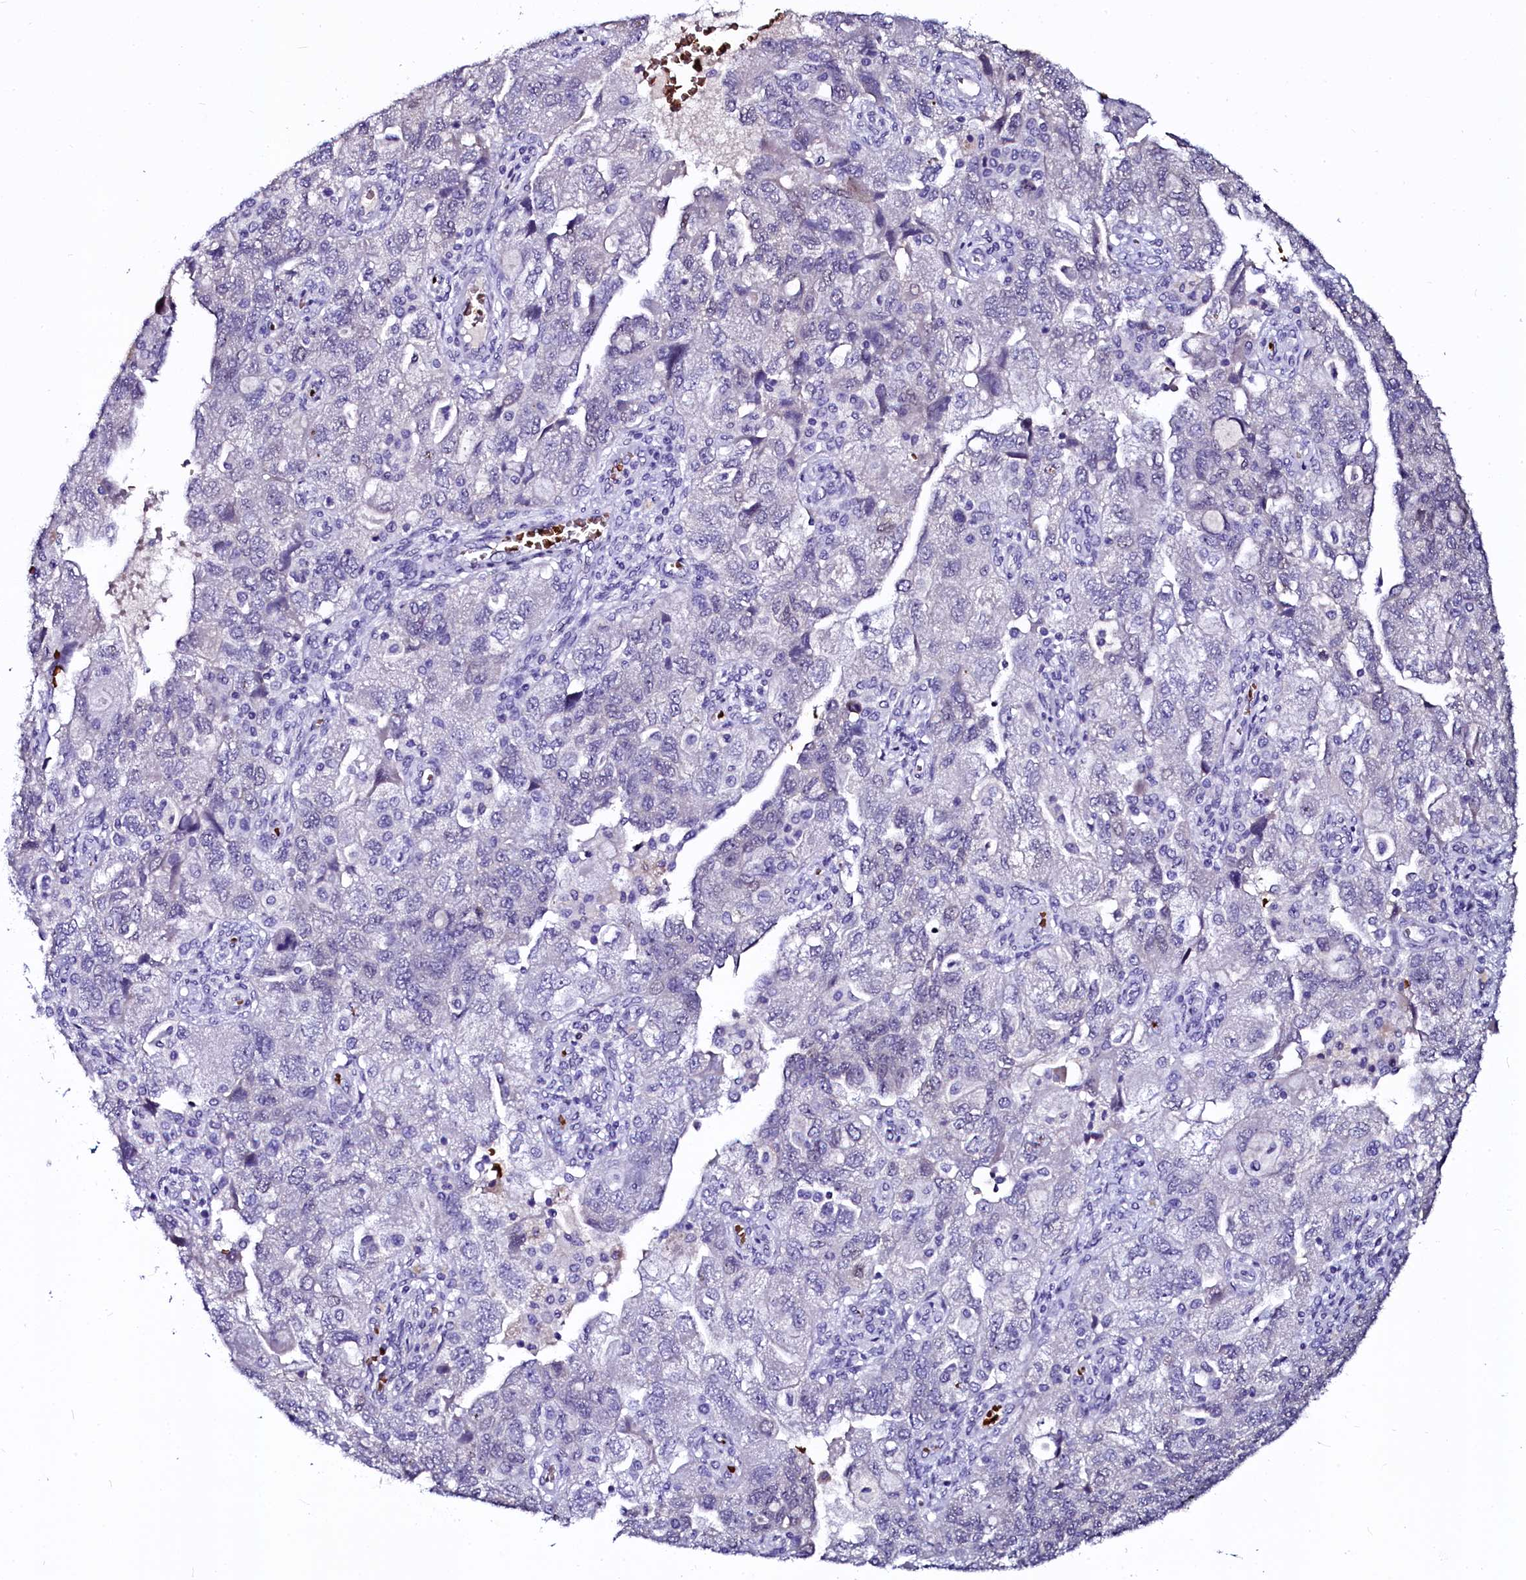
{"staining": {"intensity": "negative", "quantity": "none", "location": "none"}, "tissue": "ovarian cancer", "cell_type": "Tumor cells", "image_type": "cancer", "snomed": [{"axis": "morphology", "description": "Carcinoma, NOS"}, {"axis": "morphology", "description": "Cystadenocarcinoma, serous, NOS"}, {"axis": "topography", "description": "Ovary"}], "caption": "IHC of human ovarian cancer (serous cystadenocarcinoma) demonstrates no expression in tumor cells. (DAB (3,3'-diaminobenzidine) immunohistochemistry (IHC) with hematoxylin counter stain).", "gene": "CTDSPL2", "patient": {"sex": "female", "age": 69}}